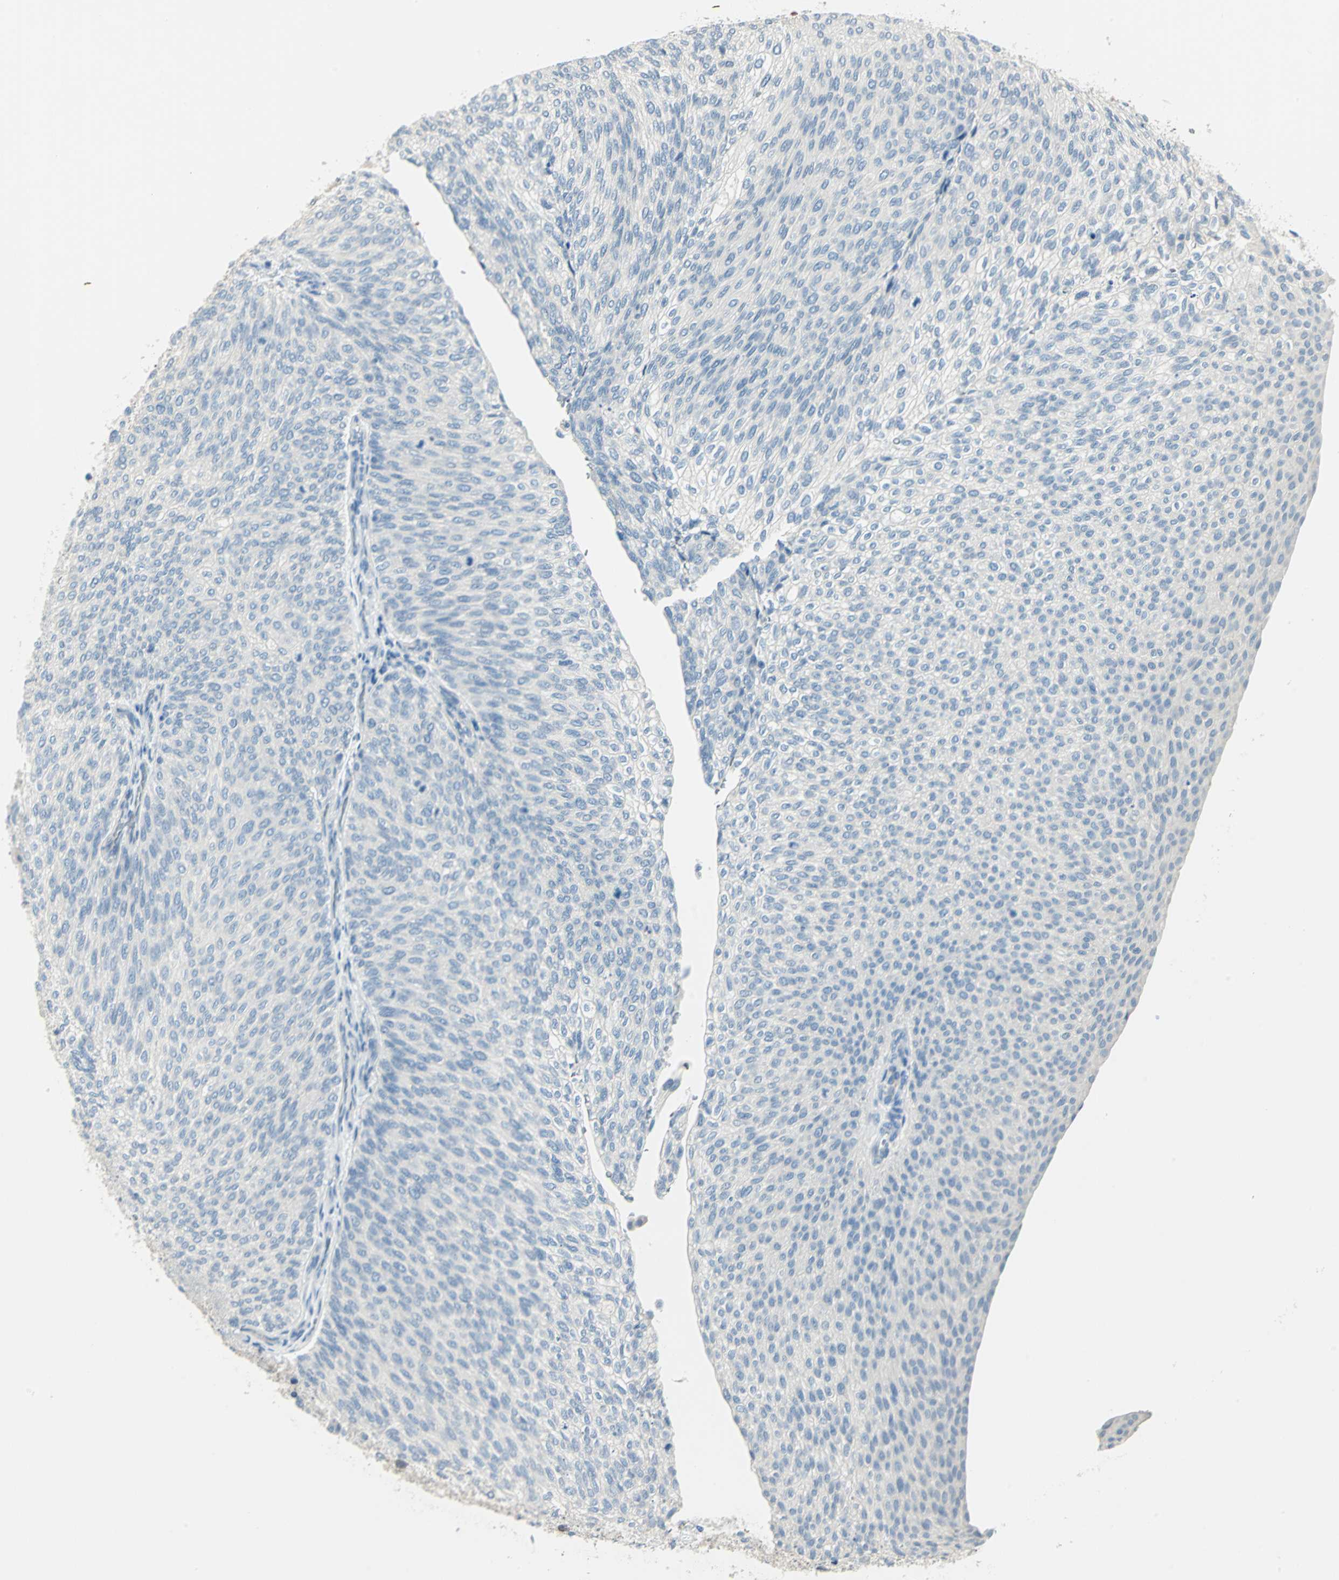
{"staining": {"intensity": "negative", "quantity": "none", "location": "none"}, "tissue": "urothelial cancer", "cell_type": "Tumor cells", "image_type": "cancer", "snomed": [{"axis": "morphology", "description": "Urothelial carcinoma, Low grade"}, {"axis": "topography", "description": "Urinary bladder"}], "caption": "Image shows no protein staining in tumor cells of urothelial cancer tissue. (Stains: DAB immunohistochemistry with hematoxylin counter stain, Microscopy: brightfield microscopy at high magnification).", "gene": "UCHL1", "patient": {"sex": "female", "age": 79}}